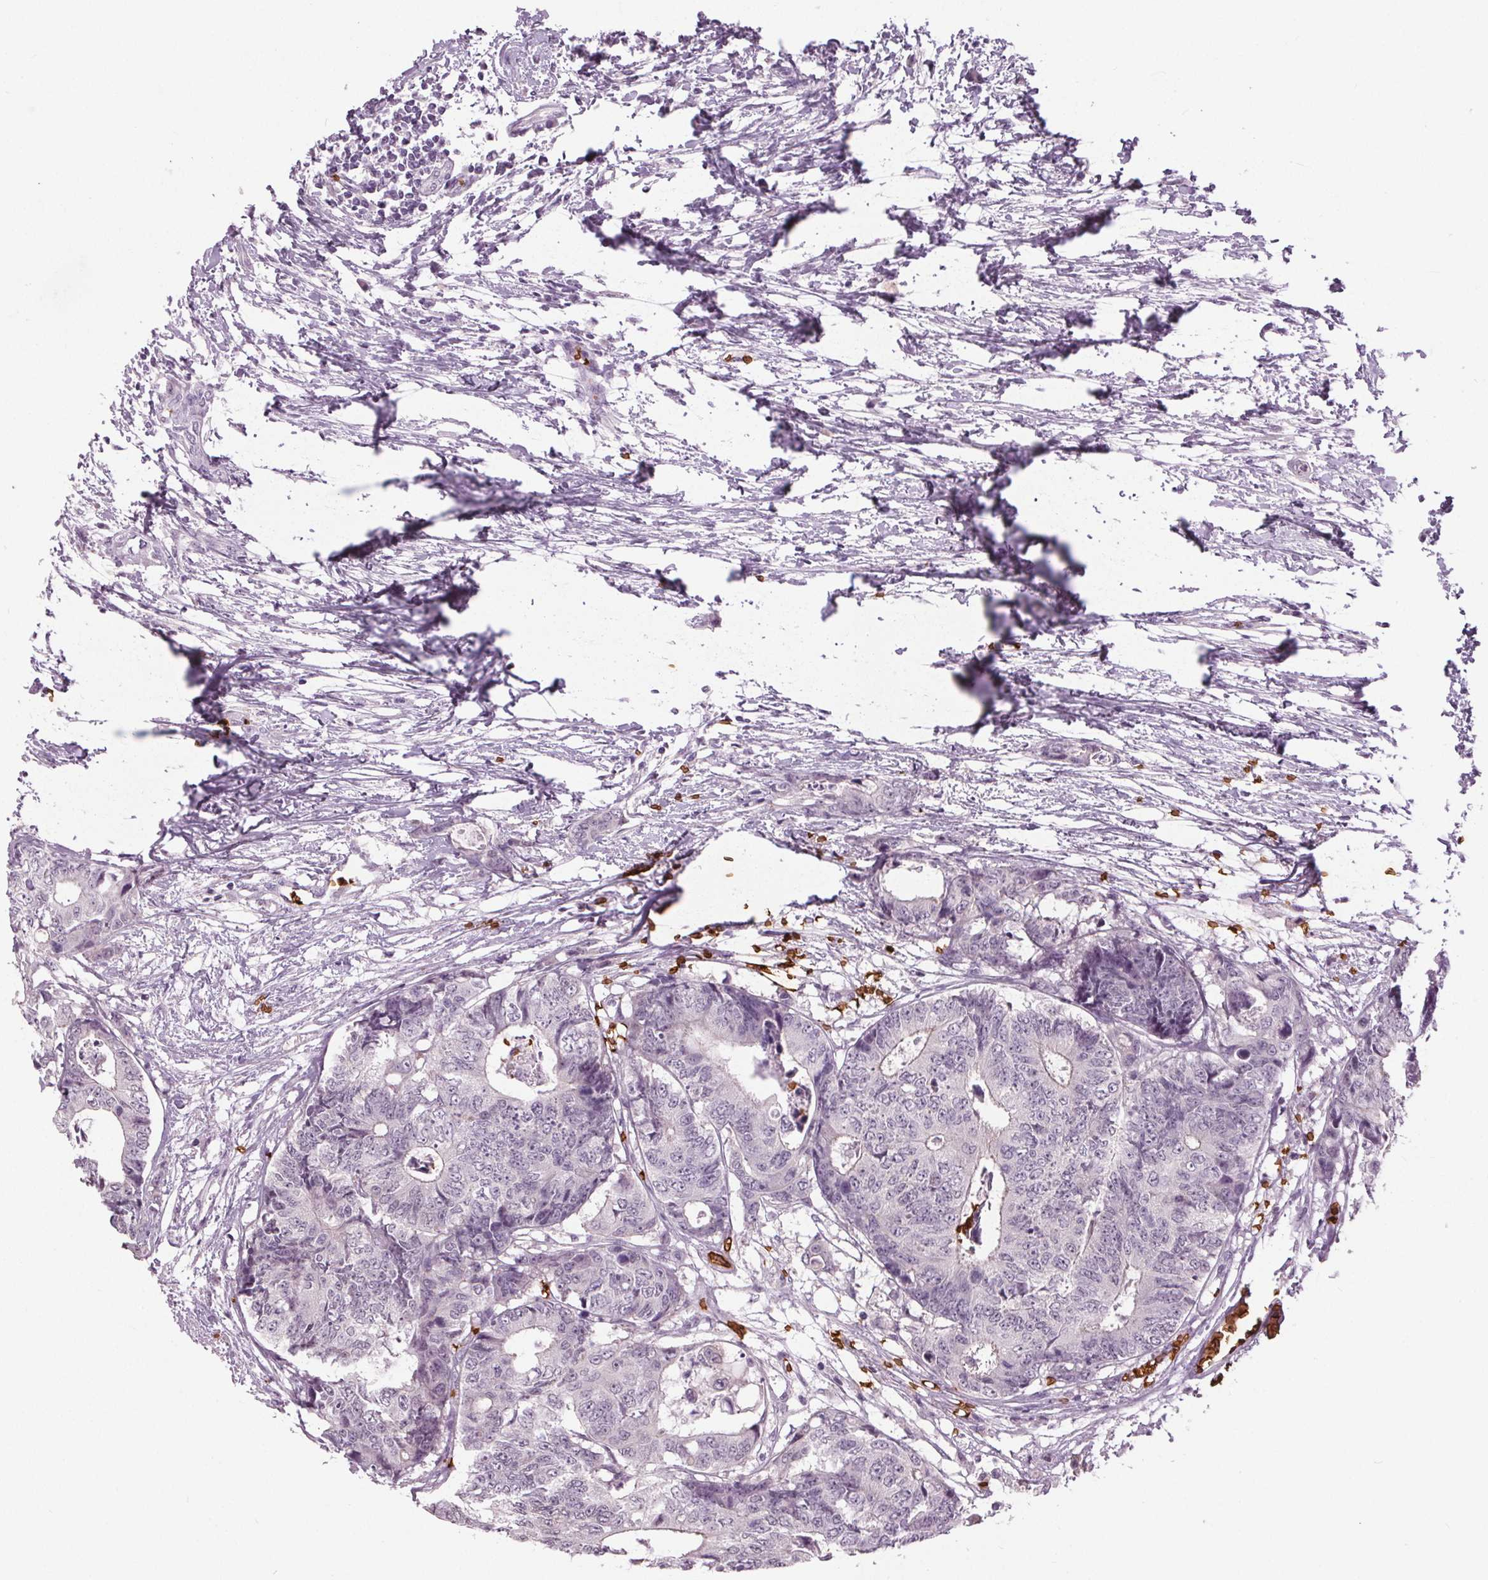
{"staining": {"intensity": "negative", "quantity": "none", "location": "none"}, "tissue": "colorectal cancer", "cell_type": "Tumor cells", "image_type": "cancer", "snomed": [{"axis": "morphology", "description": "Adenocarcinoma, NOS"}, {"axis": "topography", "description": "Colon"}], "caption": "Immunohistochemical staining of colorectal cancer (adenocarcinoma) exhibits no significant expression in tumor cells. (Stains: DAB immunohistochemistry with hematoxylin counter stain, Microscopy: brightfield microscopy at high magnification).", "gene": "SLC4A1", "patient": {"sex": "female", "age": 48}}